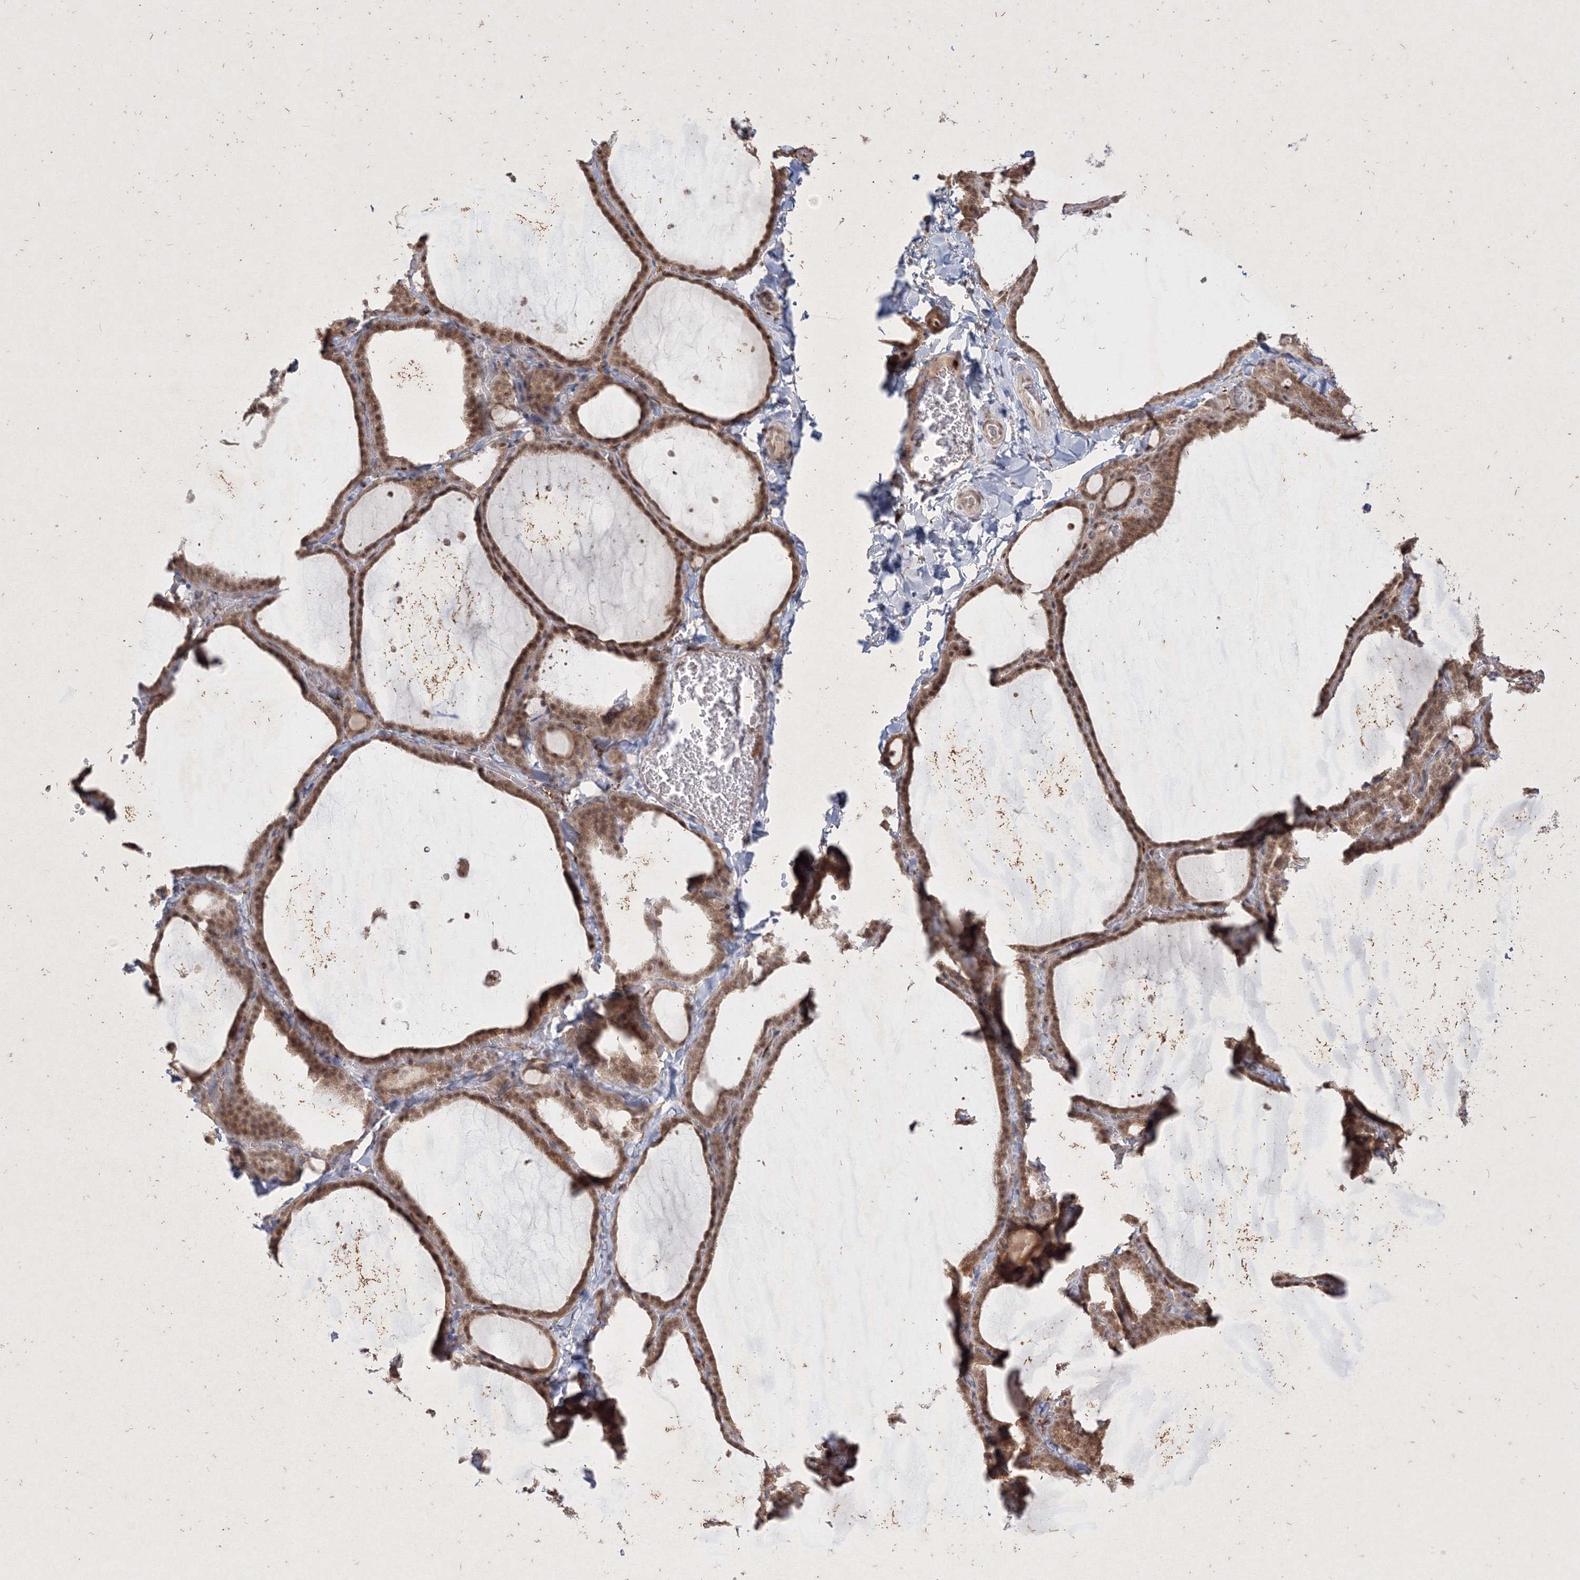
{"staining": {"intensity": "moderate", "quantity": ">75%", "location": "cytoplasmic/membranous,nuclear"}, "tissue": "thyroid gland", "cell_type": "Glandular cells", "image_type": "normal", "snomed": [{"axis": "morphology", "description": "Normal tissue, NOS"}, {"axis": "topography", "description": "Thyroid gland"}], "caption": "Immunohistochemistry (DAB (3,3'-diaminobenzidine)) staining of benign human thyroid gland displays moderate cytoplasmic/membranous,nuclear protein staining in about >75% of glandular cells. (Stains: DAB in brown, nuclei in blue, Microscopy: brightfield microscopy at high magnification).", "gene": "TAB1", "patient": {"sex": "female", "age": 22}}